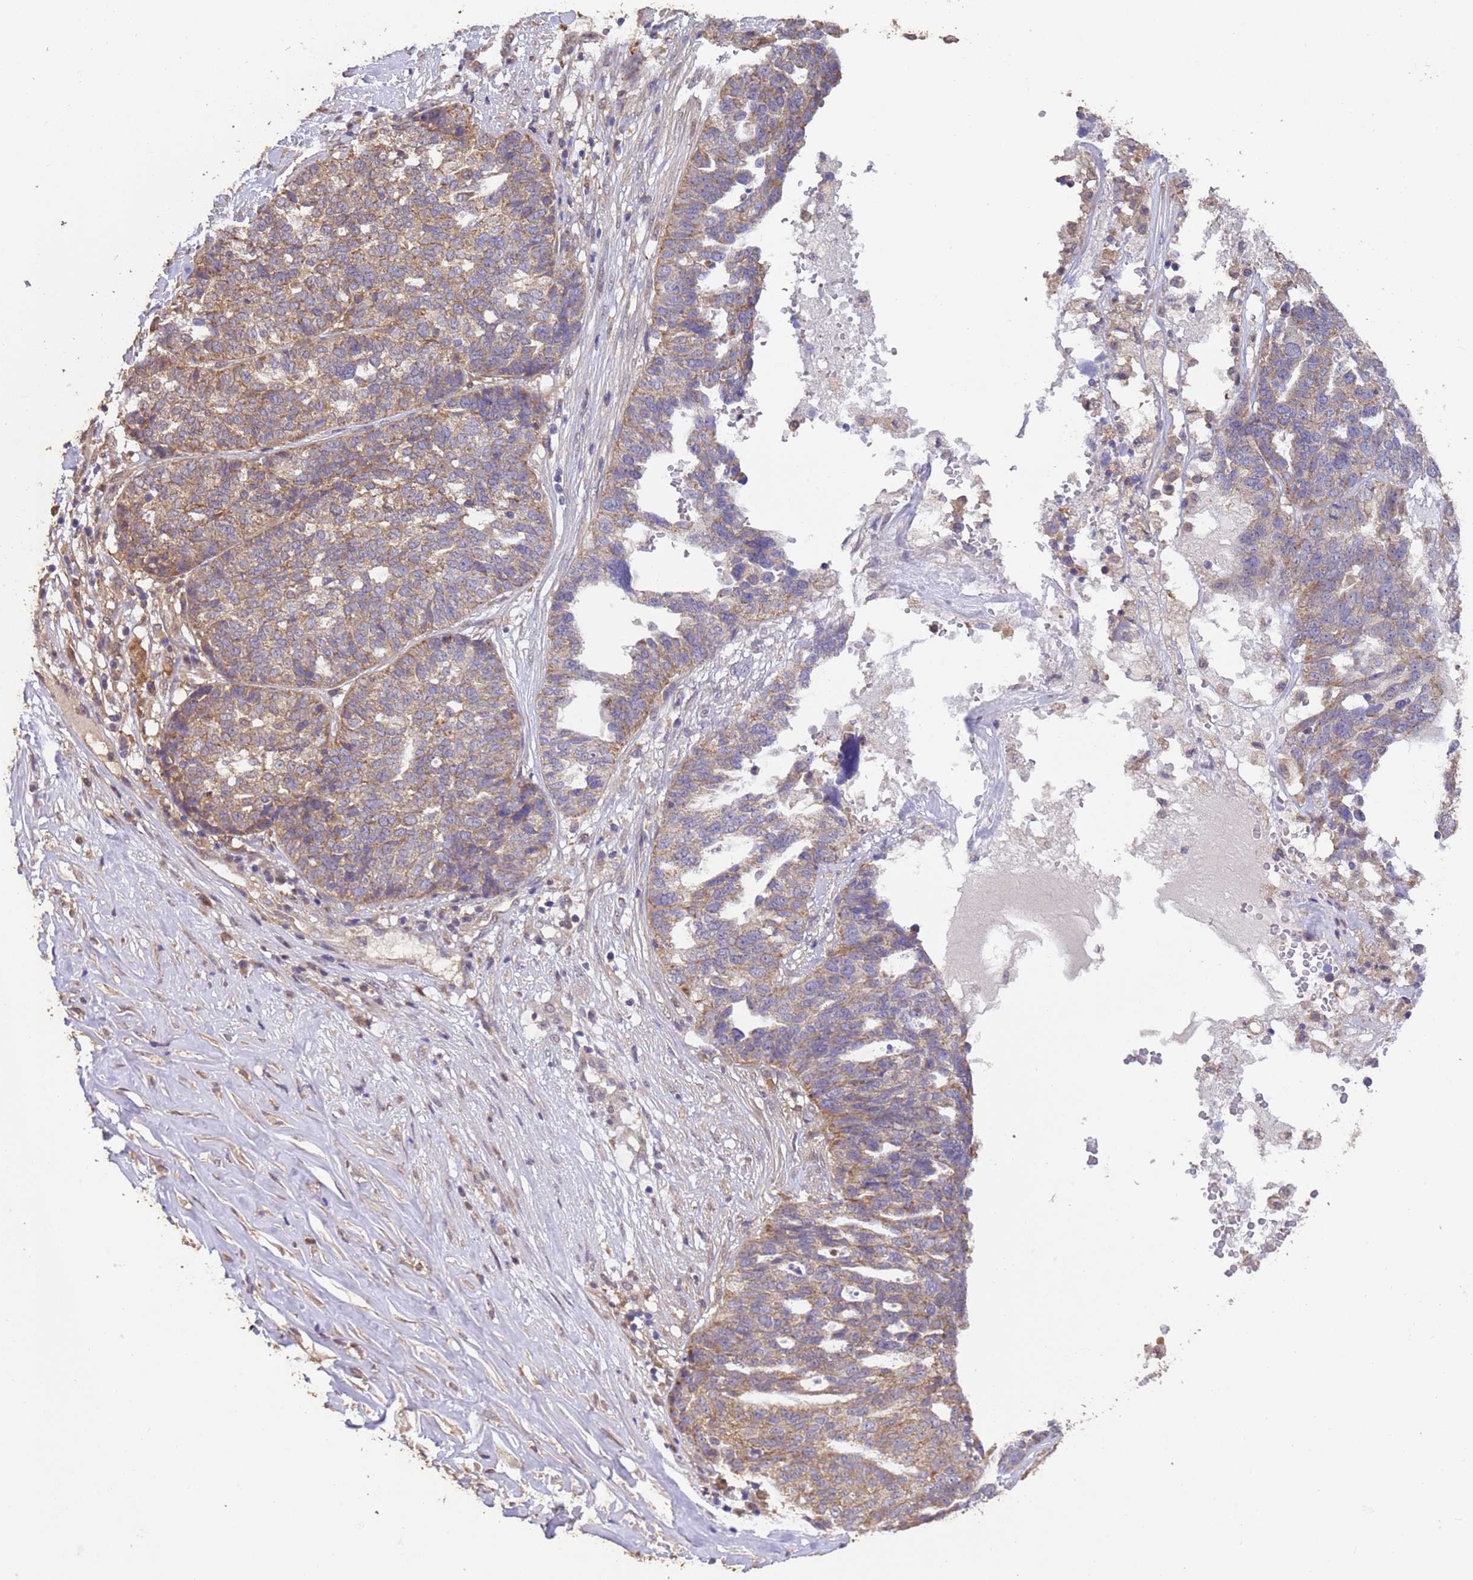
{"staining": {"intensity": "moderate", "quantity": "25%-75%", "location": "cytoplasmic/membranous"}, "tissue": "ovarian cancer", "cell_type": "Tumor cells", "image_type": "cancer", "snomed": [{"axis": "morphology", "description": "Cystadenocarcinoma, serous, NOS"}, {"axis": "topography", "description": "Ovary"}], "caption": "Ovarian cancer (serous cystadenocarcinoma) stained with a brown dye demonstrates moderate cytoplasmic/membranous positive positivity in approximately 25%-75% of tumor cells.", "gene": "NPHP1", "patient": {"sex": "female", "age": 59}}